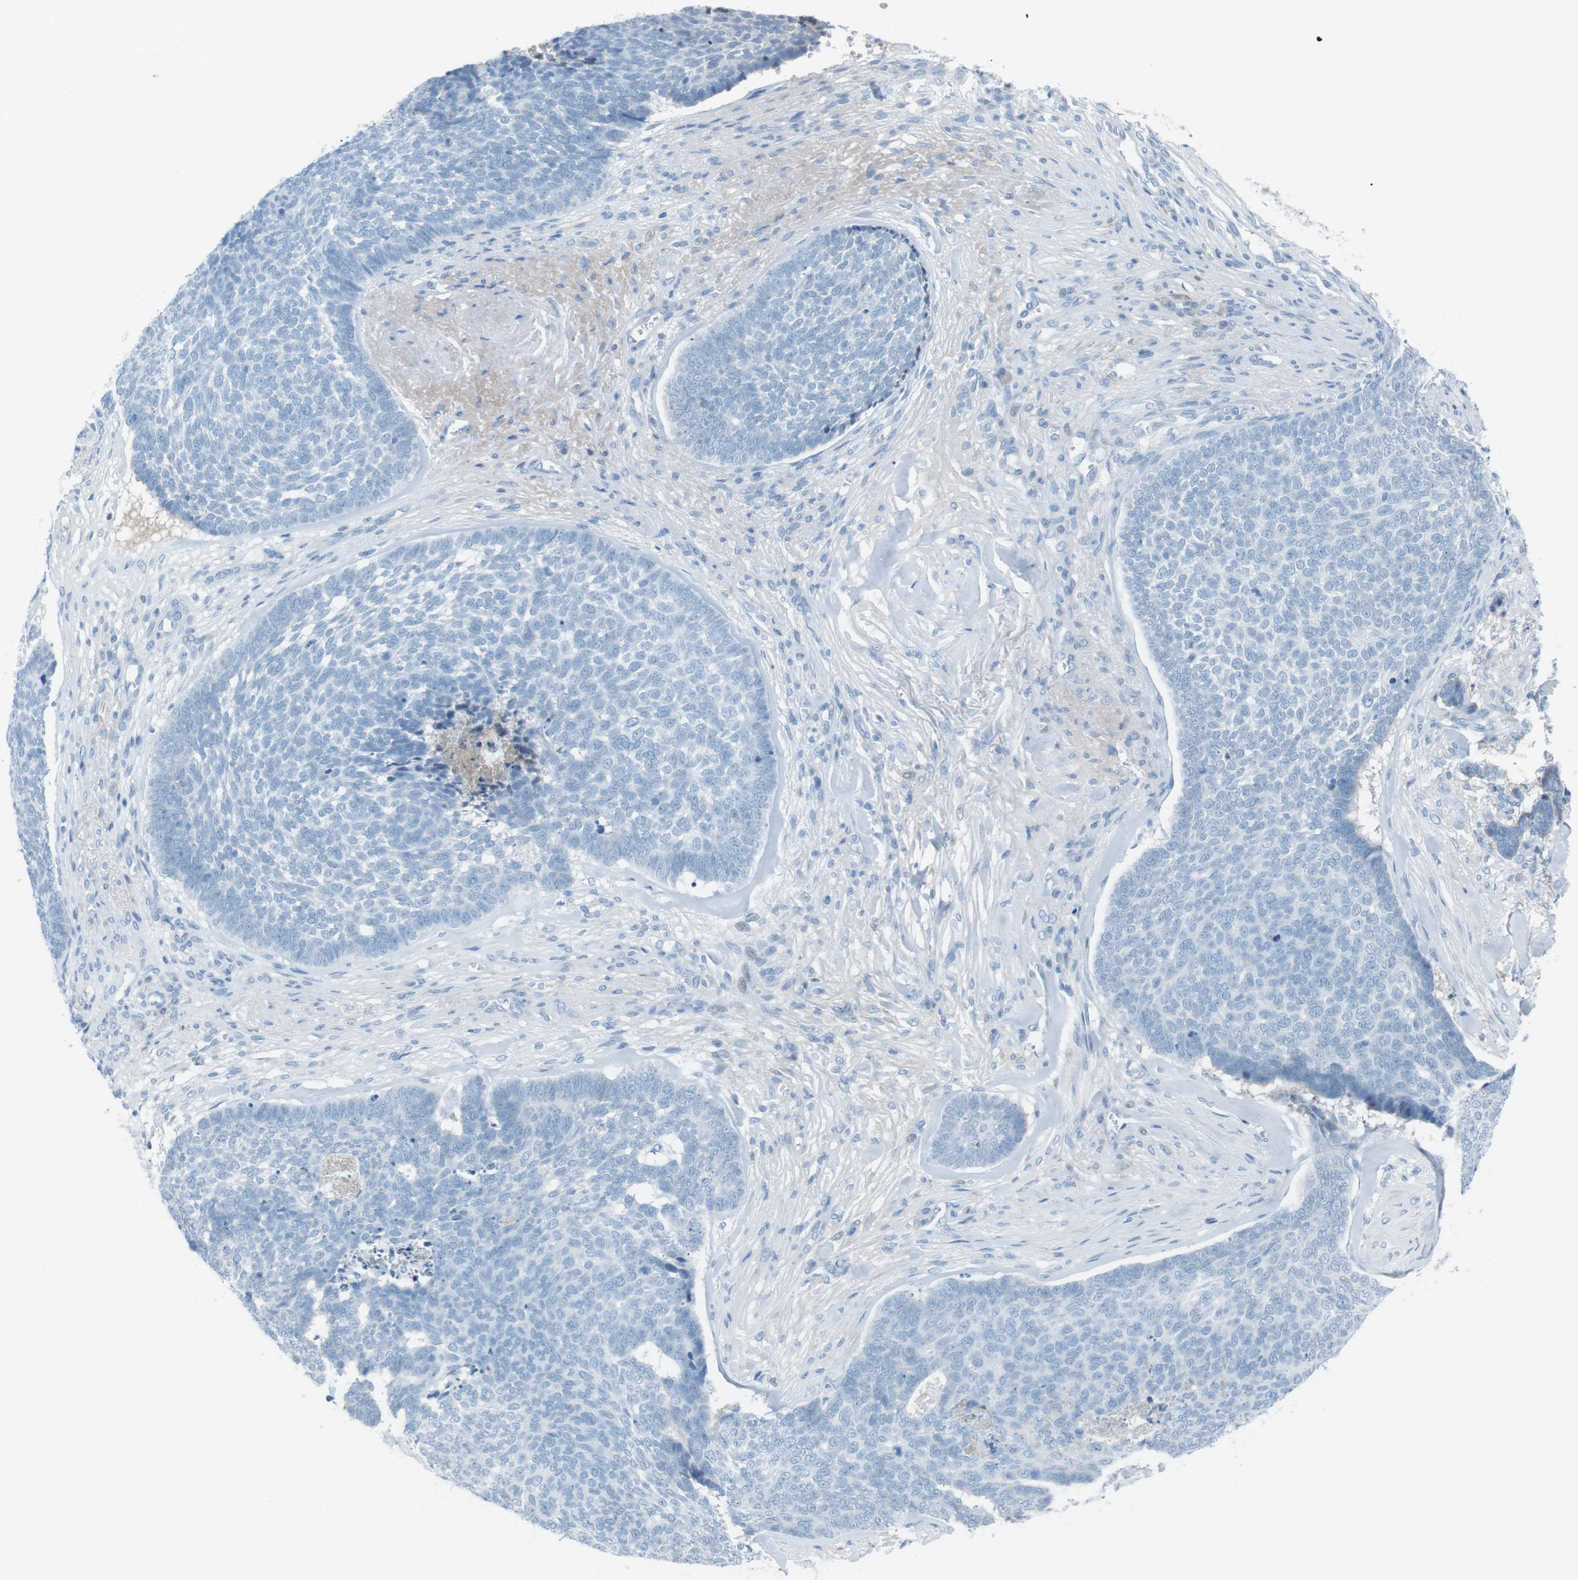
{"staining": {"intensity": "negative", "quantity": "none", "location": "none"}, "tissue": "skin cancer", "cell_type": "Tumor cells", "image_type": "cancer", "snomed": [{"axis": "morphology", "description": "Basal cell carcinoma"}, {"axis": "topography", "description": "Skin"}], "caption": "Skin cancer was stained to show a protein in brown. There is no significant expression in tumor cells.", "gene": "AZGP1", "patient": {"sex": "male", "age": 84}}